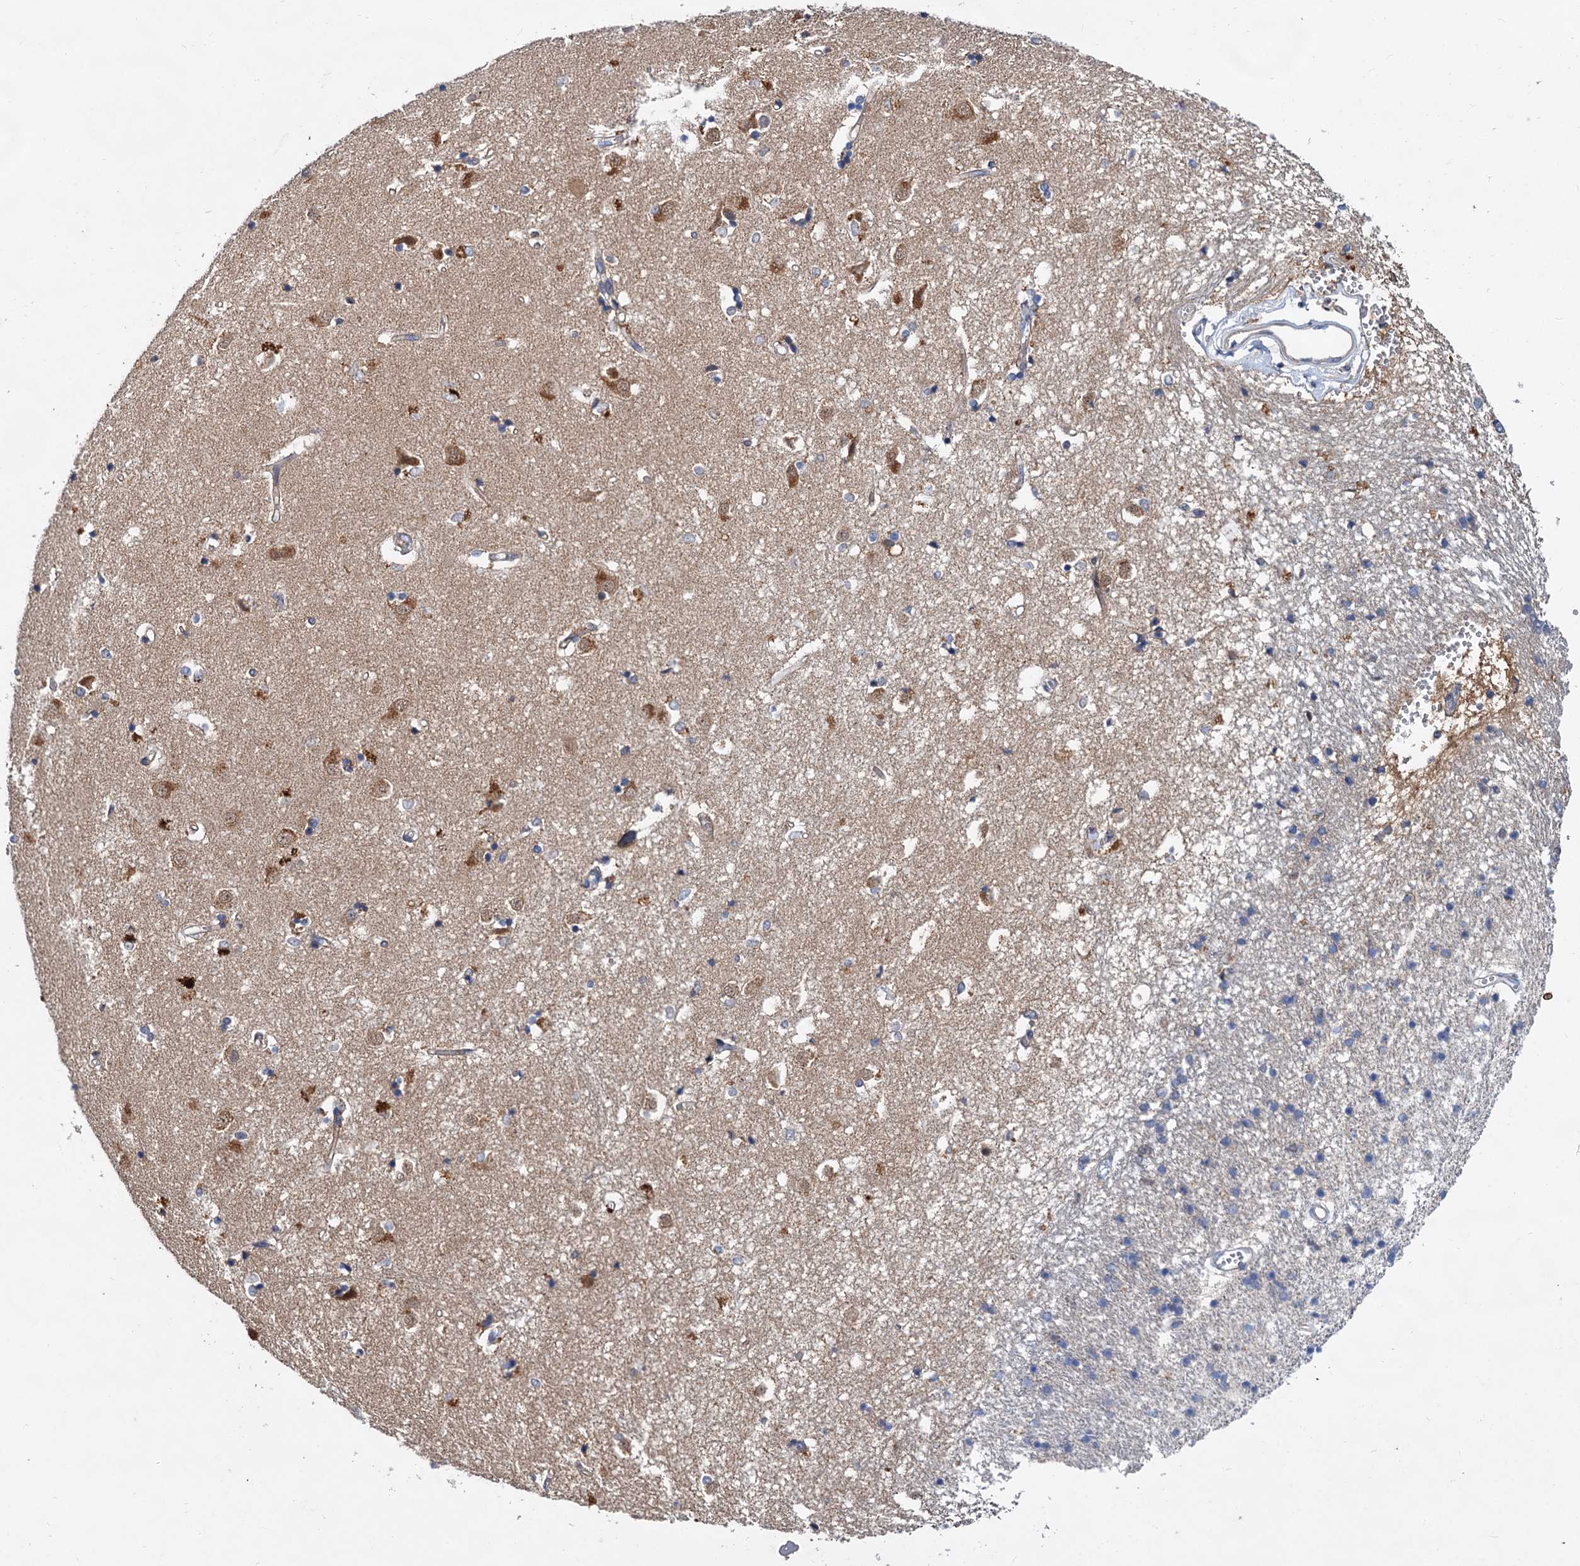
{"staining": {"intensity": "negative", "quantity": "none", "location": "none"}, "tissue": "caudate", "cell_type": "Glial cells", "image_type": "normal", "snomed": [{"axis": "morphology", "description": "Normal tissue, NOS"}, {"axis": "topography", "description": "Lateral ventricle wall"}], "caption": "Caudate was stained to show a protein in brown. There is no significant positivity in glial cells. The staining is performed using DAB brown chromogen with nuclei counter-stained in using hematoxylin.", "gene": "ALKBH7", "patient": {"sex": "male", "age": 45}}